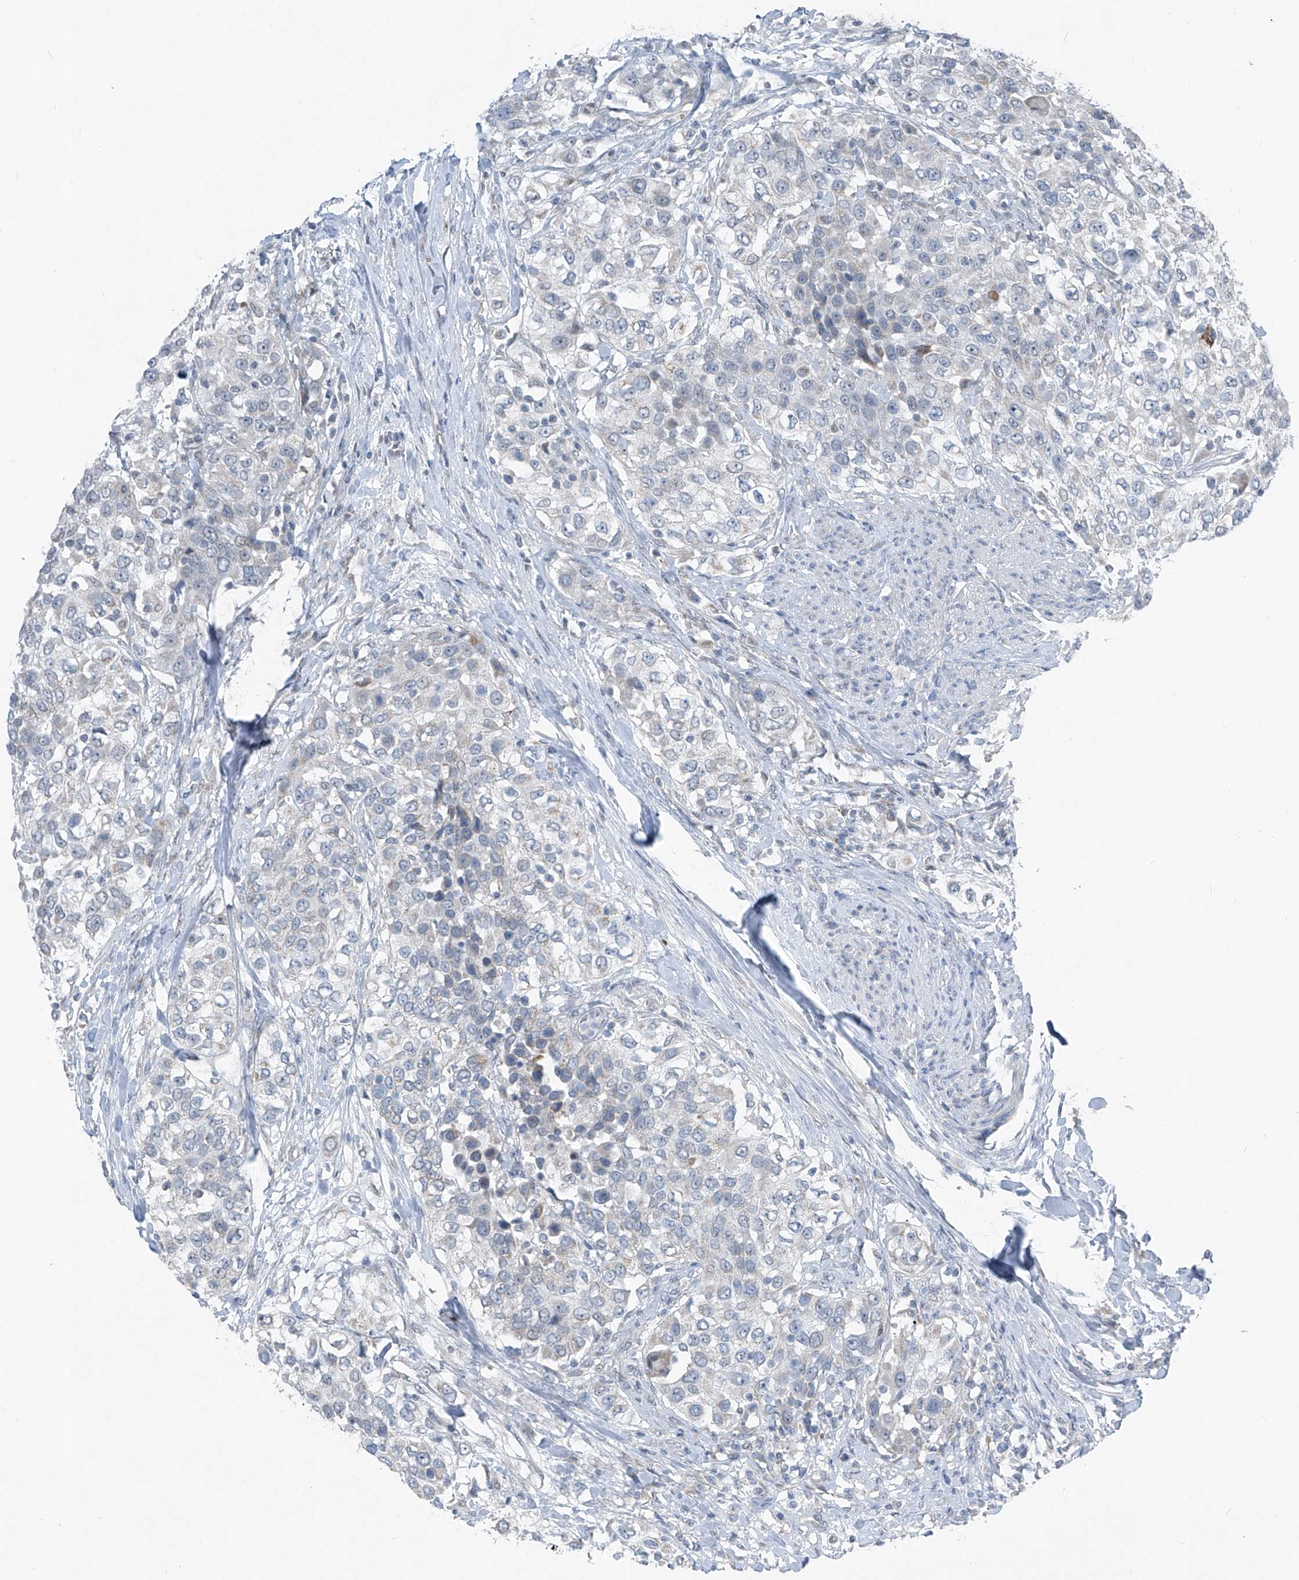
{"staining": {"intensity": "negative", "quantity": "none", "location": "none"}, "tissue": "urothelial cancer", "cell_type": "Tumor cells", "image_type": "cancer", "snomed": [{"axis": "morphology", "description": "Urothelial carcinoma, High grade"}, {"axis": "topography", "description": "Urinary bladder"}], "caption": "High-grade urothelial carcinoma was stained to show a protein in brown. There is no significant staining in tumor cells. (DAB immunohistochemistry, high magnification).", "gene": "DYRK1B", "patient": {"sex": "female", "age": 80}}